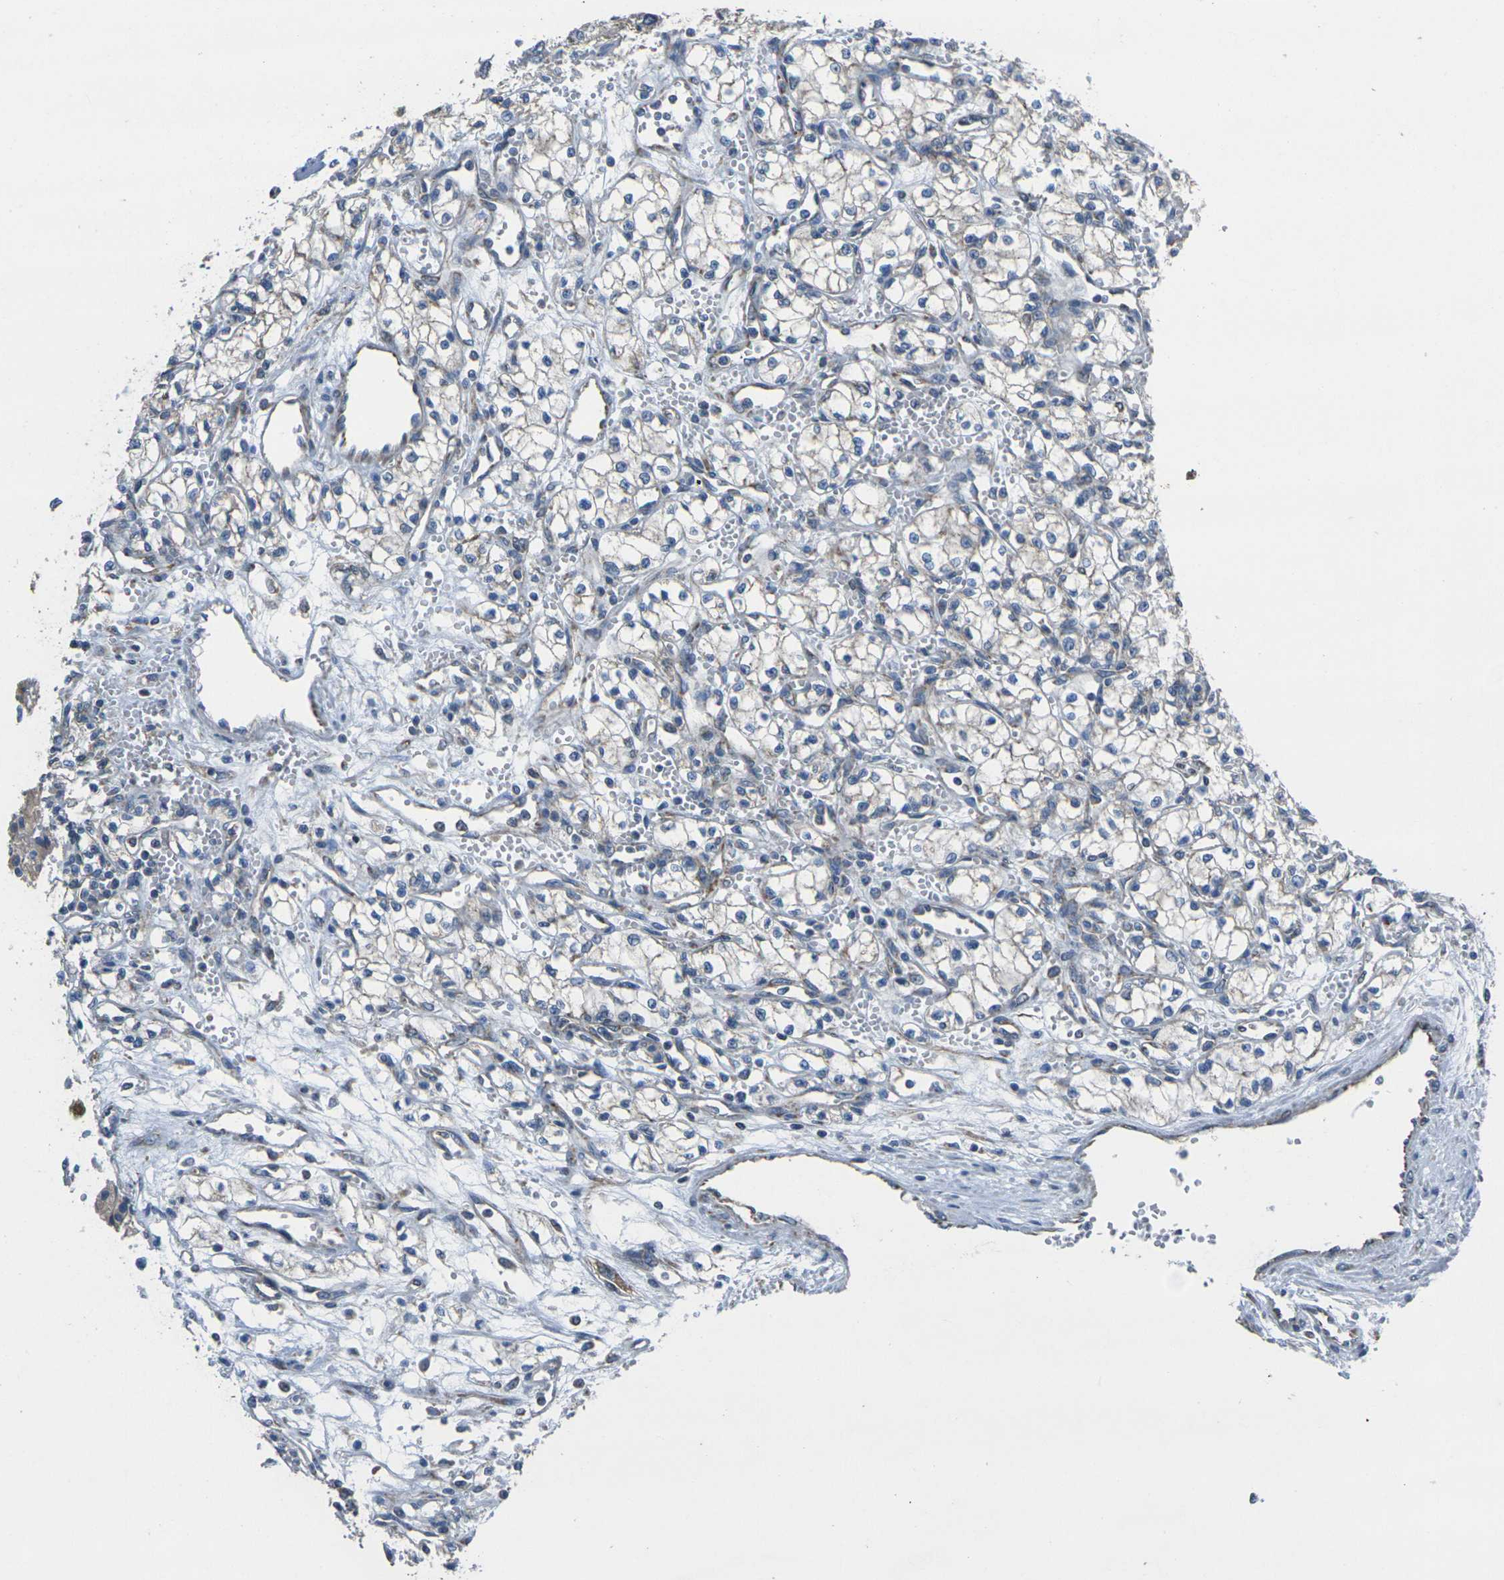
{"staining": {"intensity": "negative", "quantity": "none", "location": "none"}, "tissue": "renal cancer", "cell_type": "Tumor cells", "image_type": "cancer", "snomed": [{"axis": "morphology", "description": "Normal tissue, NOS"}, {"axis": "morphology", "description": "Adenocarcinoma, NOS"}, {"axis": "topography", "description": "Kidney"}], "caption": "Tumor cells show no significant protein staining in renal adenocarcinoma. (Immunohistochemistry, brightfield microscopy, high magnification).", "gene": "TMEM120B", "patient": {"sex": "male", "age": 59}}